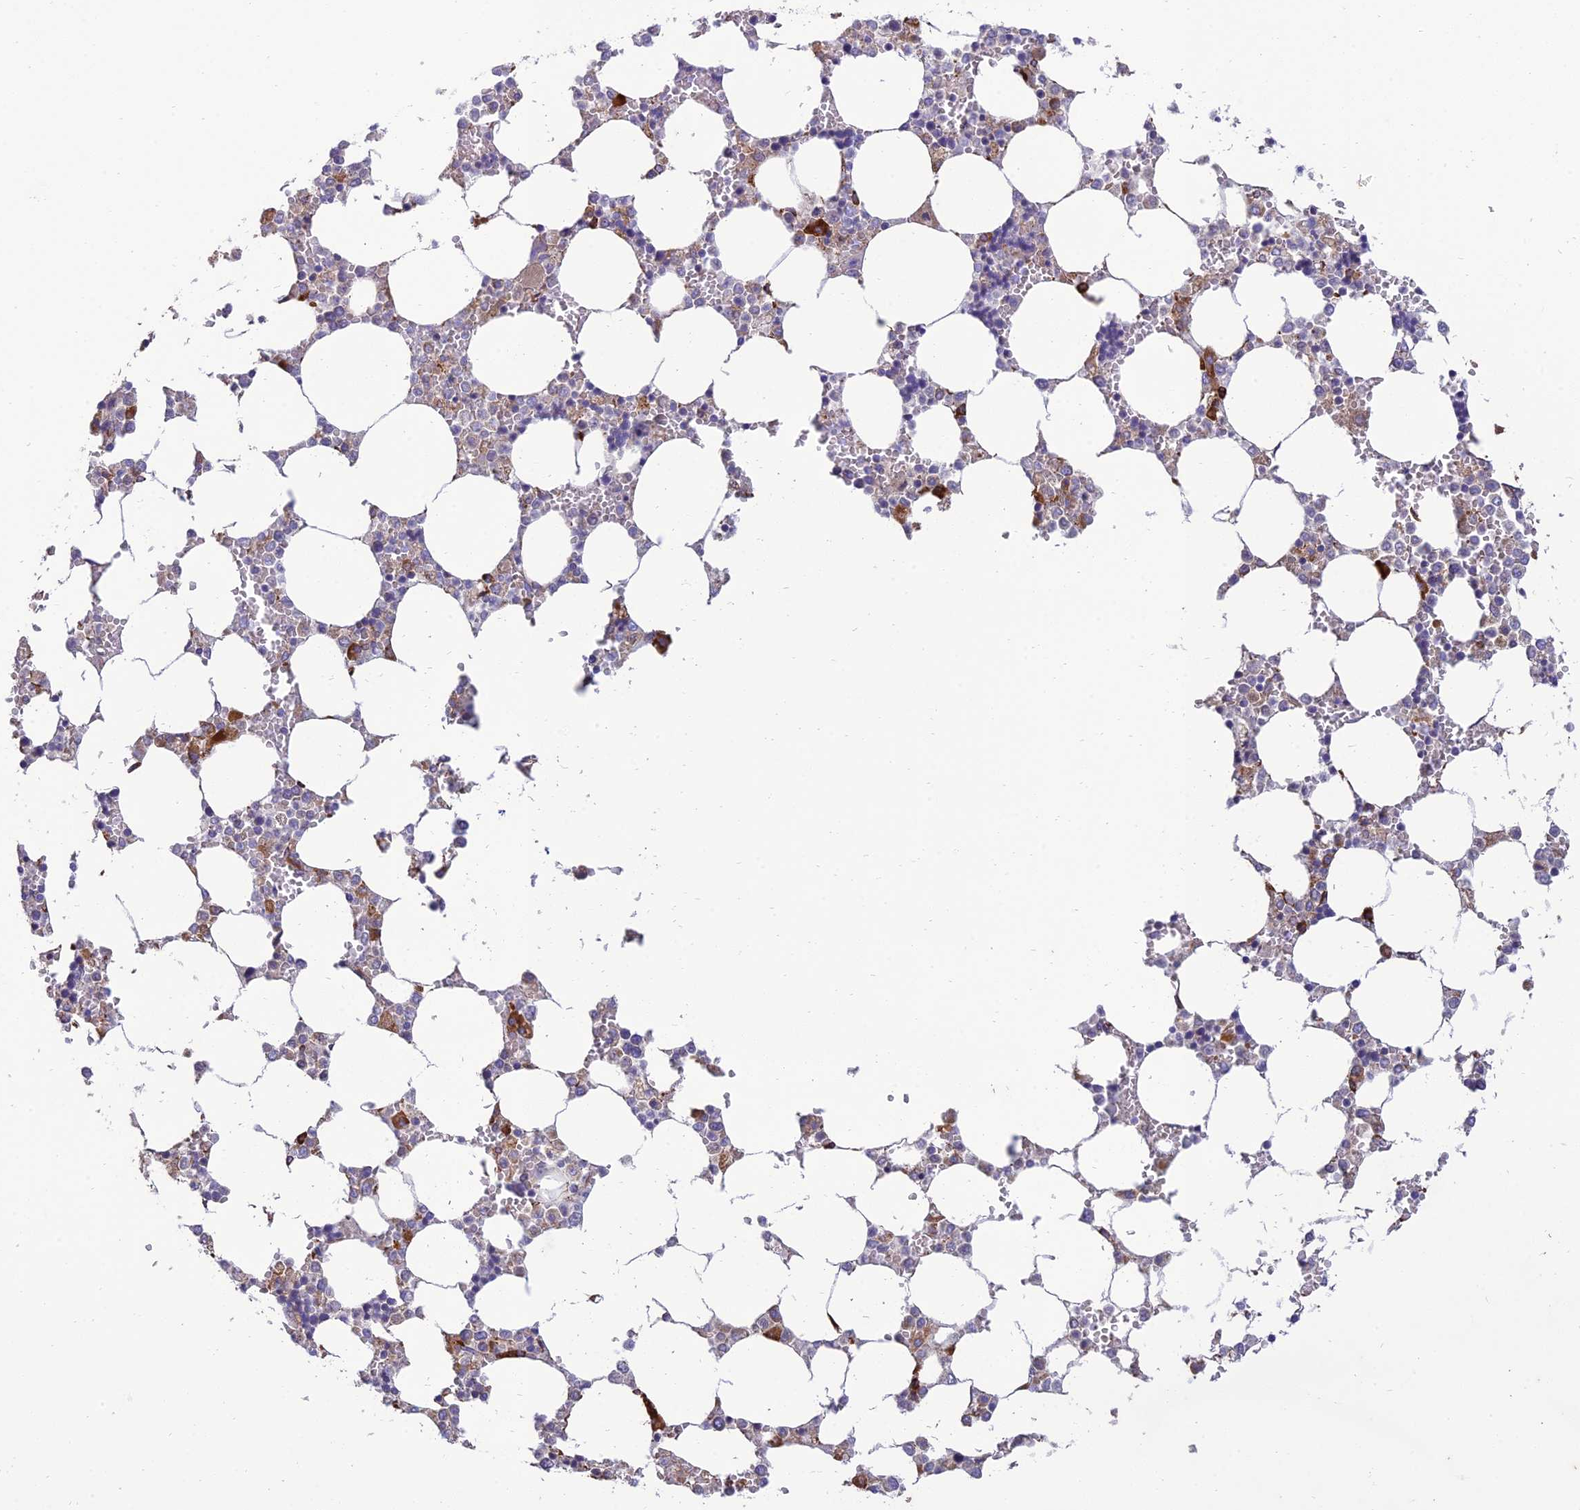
{"staining": {"intensity": "strong", "quantity": "<25%", "location": "cytoplasmic/membranous"}, "tissue": "bone marrow", "cell_type": "Hematopoietic cells", "image_type": "normal", "snomed": [{"axis": "morphology", "description": "Normal tissue, NOS"}, {"axis": "topography", "description": "Bone marrow"}], "caption": "This is an image of IHC staining of unremarkable bone marrow, which shows strong staining in the cytoplasmic/membranous of hematopoietic cells.", "gene": "RCN3", "patient": {"sex": "male", "age": 64}}